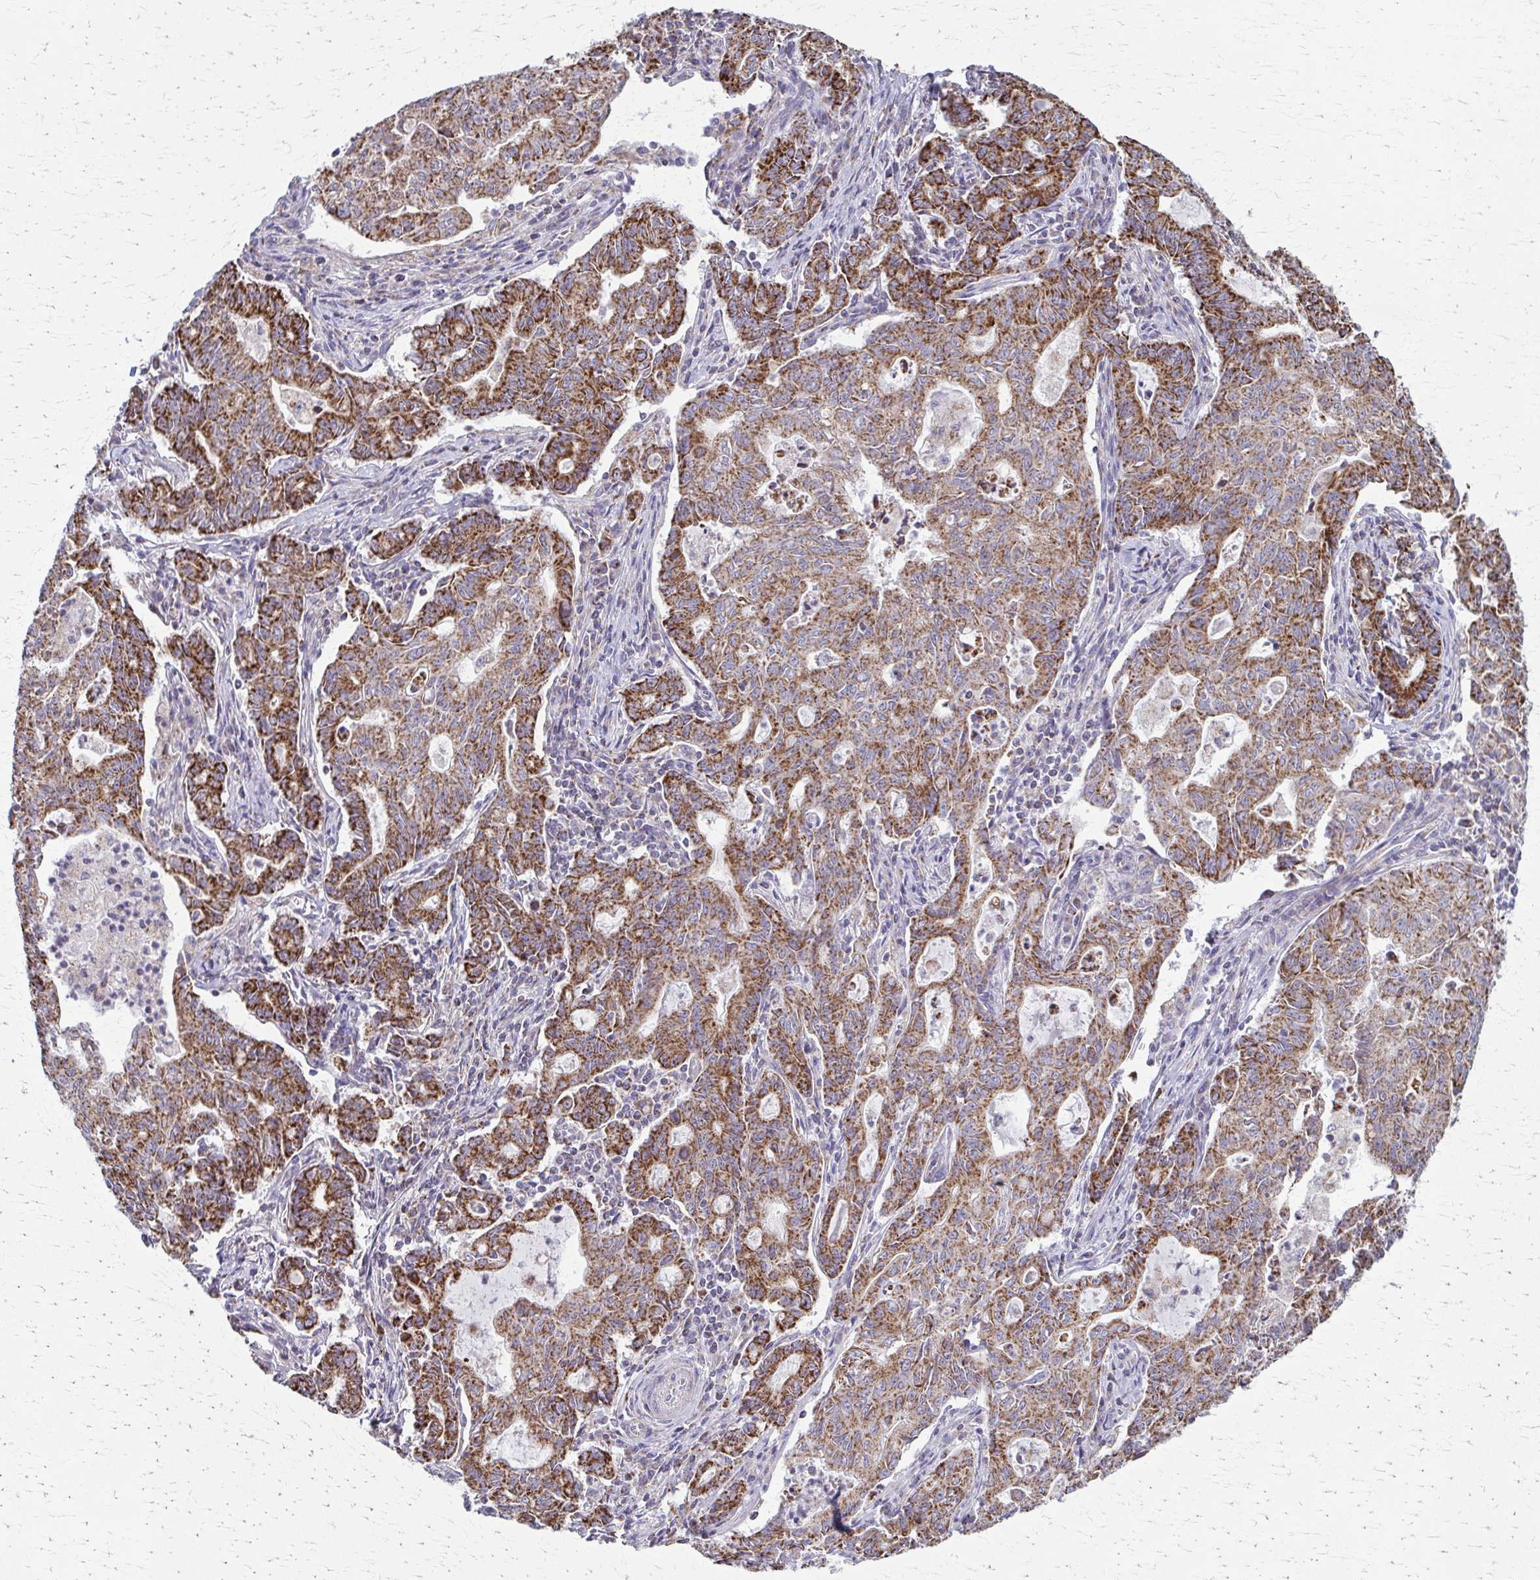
{"staining": {"intensity": "strong", "quantity": ">75%", "location": "cytoplasmic/membranous"}, "tissue": "stomach cancer", "cell_type": "Tumor cells", "image_type": "cancer", "snomed": [{"axis": "morphology", "description": "Adenocarcinoma, NOS"}, {"axis": "topography", "description": "Stomach, upper"}], "caption": "Immunohistochemical staining of human stomach cancer displays strong cytoplasmic/membranous protein positivity in about >75% of tumor cells.", "gene": "TVP23A", "patient": {"sex": "female", "age": 79}}